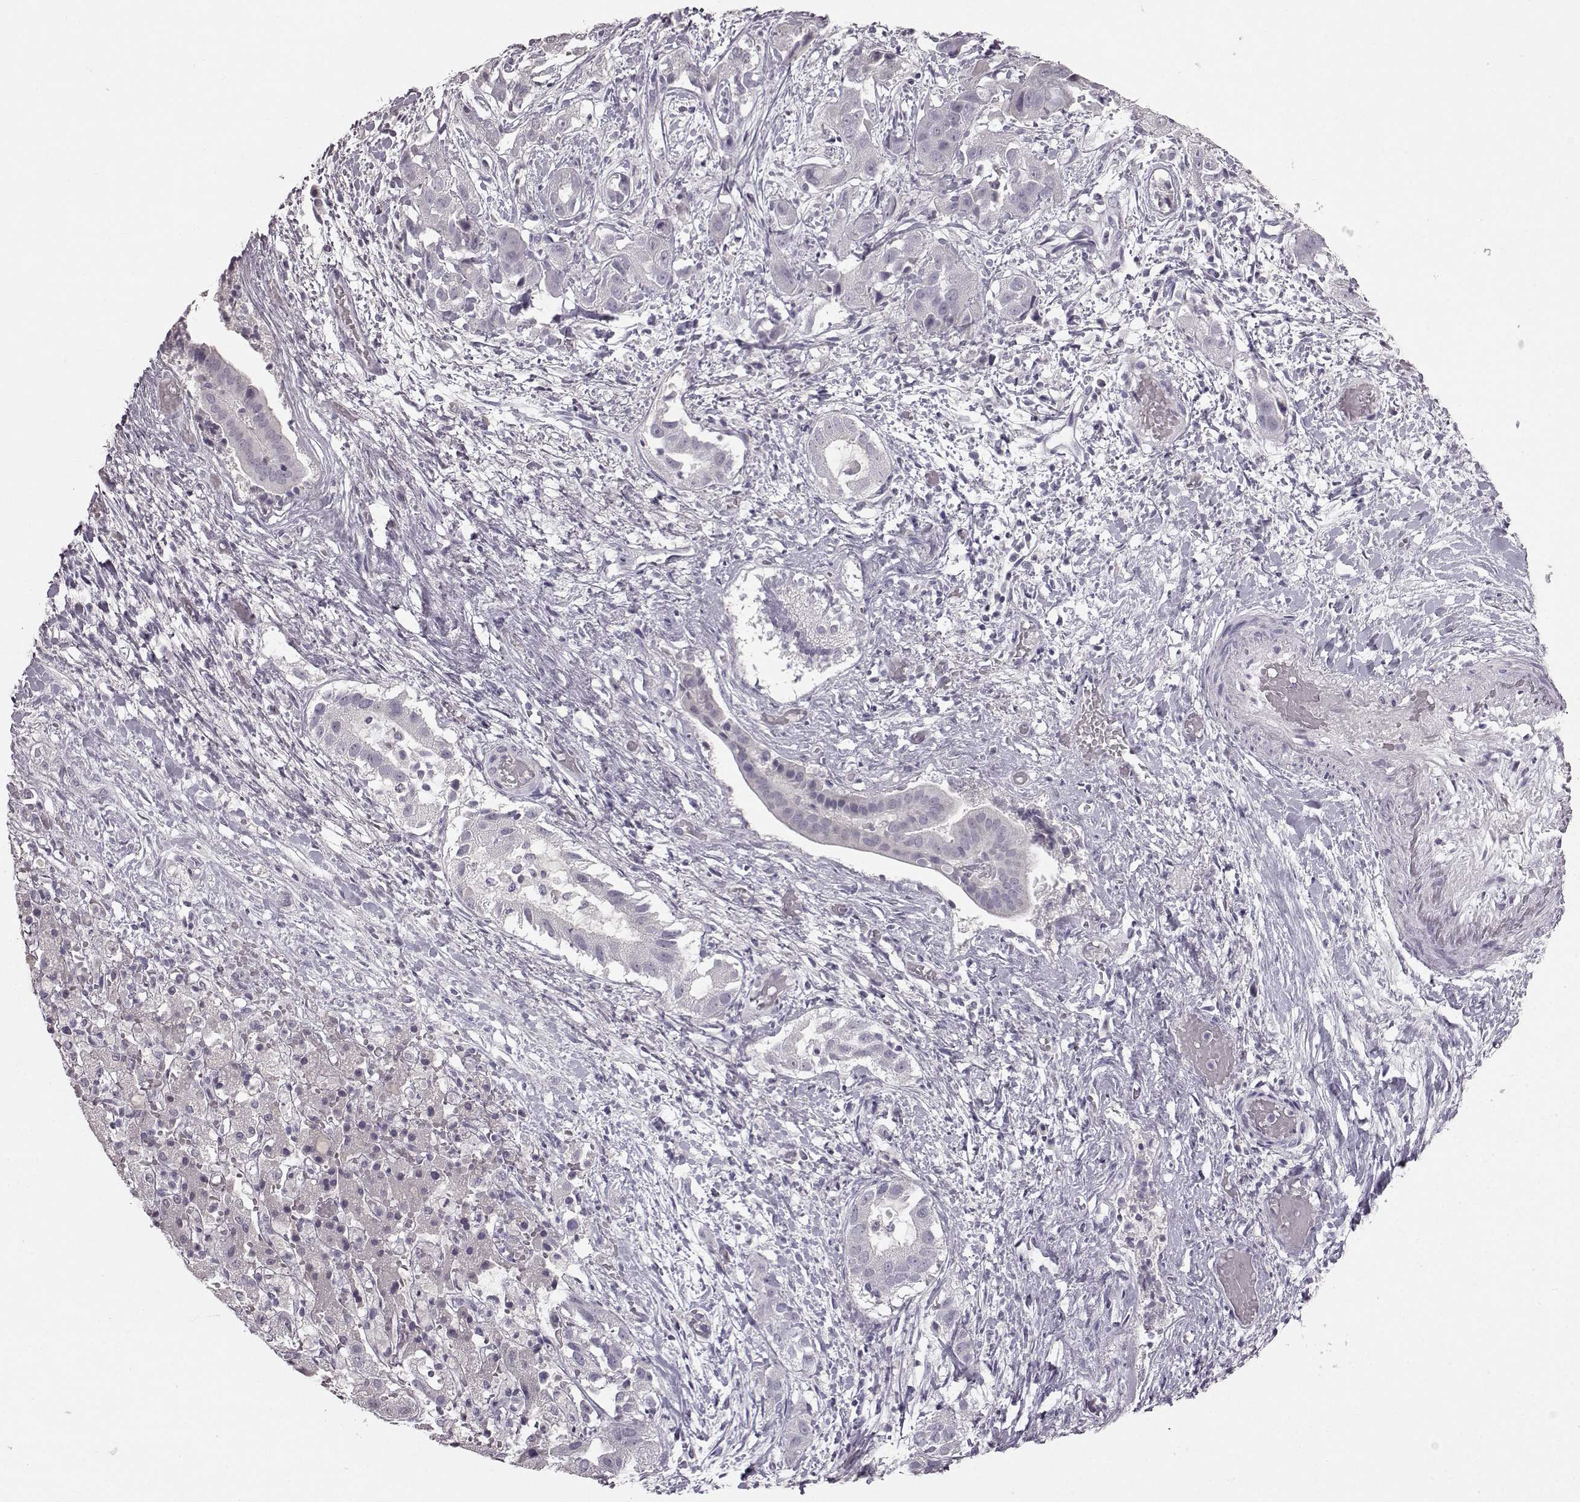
{"staining": {"intensity": "negative", "quantity": "none", "location": "none"}, "tissue": "liver cancer", "cell_type": "Tumor cells", "image_type": "cancer", "snomed": [{"axis": "morphology", "description": "Cholangiocarcinoma"}, {"axis": "topography", "description": "Liver"}], "caption": "Immunohistochemistry photomicrograph of human liver cholangiocarcinoma stained for a protein (brown), which demonstrates no positivity in tumor cells.", "gene": "LHB", "patient": {"sex": "female", "age": 52}}